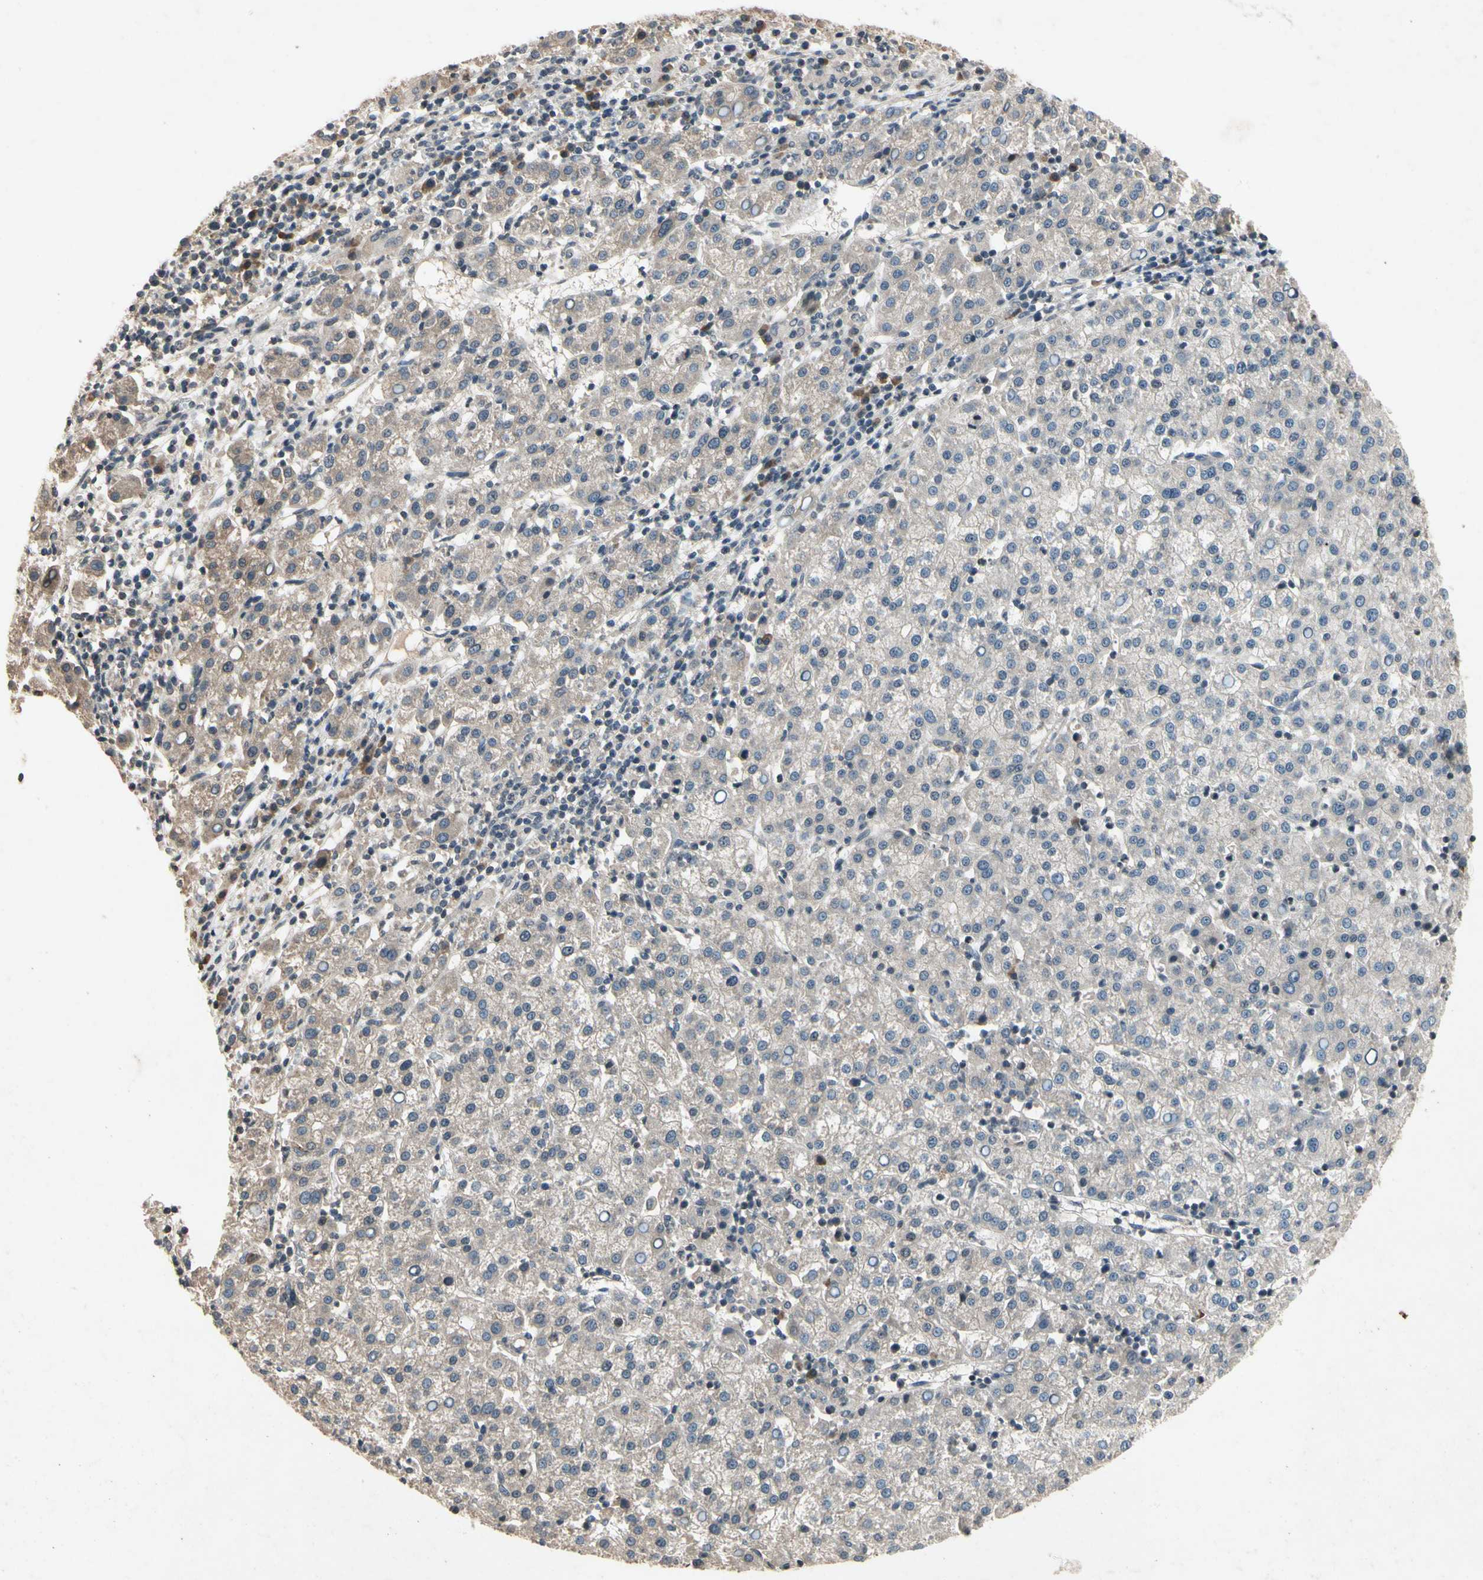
{"staining": {"intensity": "moderate", "quantity": "25%-75%", "location": "cytoplasmic/membranous"}, "tissue": "liver cancer", "cell_type": "Tumor cells", "image_type": "cancer", "snomed": [{"axis": "morphology", "description": "Carcinoma, Hepatocellular, NOS"}, {"axis": "topography", "description": "Liver"}], "caption": "Immunohistochemical staining of liver cancer demonstrates medium levels of moderate cytoplasmic/membranous positivity in about 25%-75% of tumor cells.", "gene": "DPY19L3", "patient": {"sex": "female", "age": 58}}